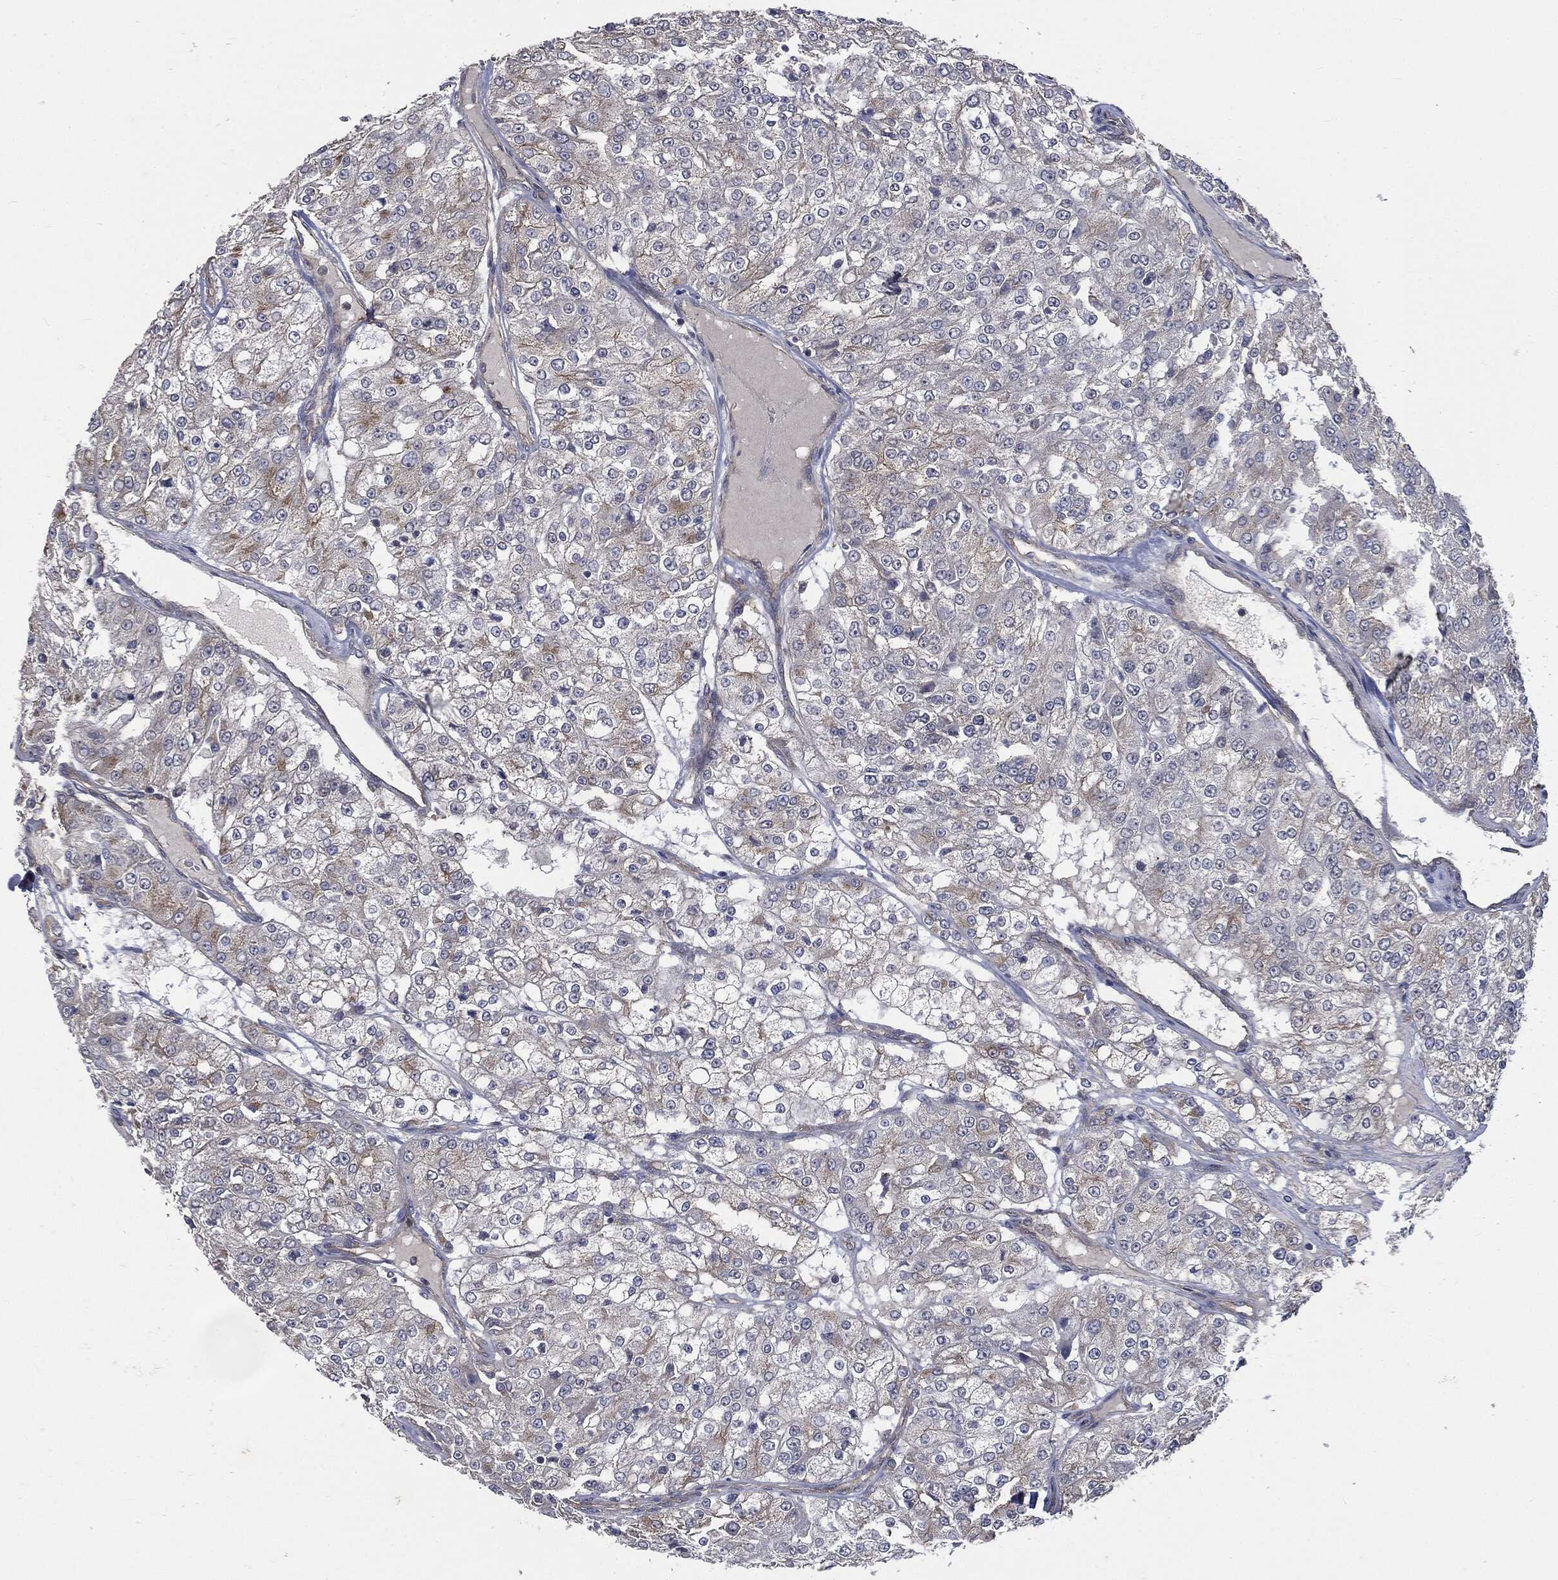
{"staining": {"intensity": "weak", "quantity": "<25%", "location": "cytoplasmic/membranous"}, "tissue": "renal cancer", "cell_type": "Tumor cells", "image_type": "cancer", "snomed": [{"axis": "morphology", "description": "Adenocarcinoma, NOS"}, {"axis": "topography", "description": "Kidney"}], "caption": "Immunohistochemistry (IHC) photomicrograph of human renal adenocarcinoma stained for a protein (brown), which demonstrates no staining in tumor cells.", "gene": "EPS15L1", "patient": {"sex": "female", "age": 63}}